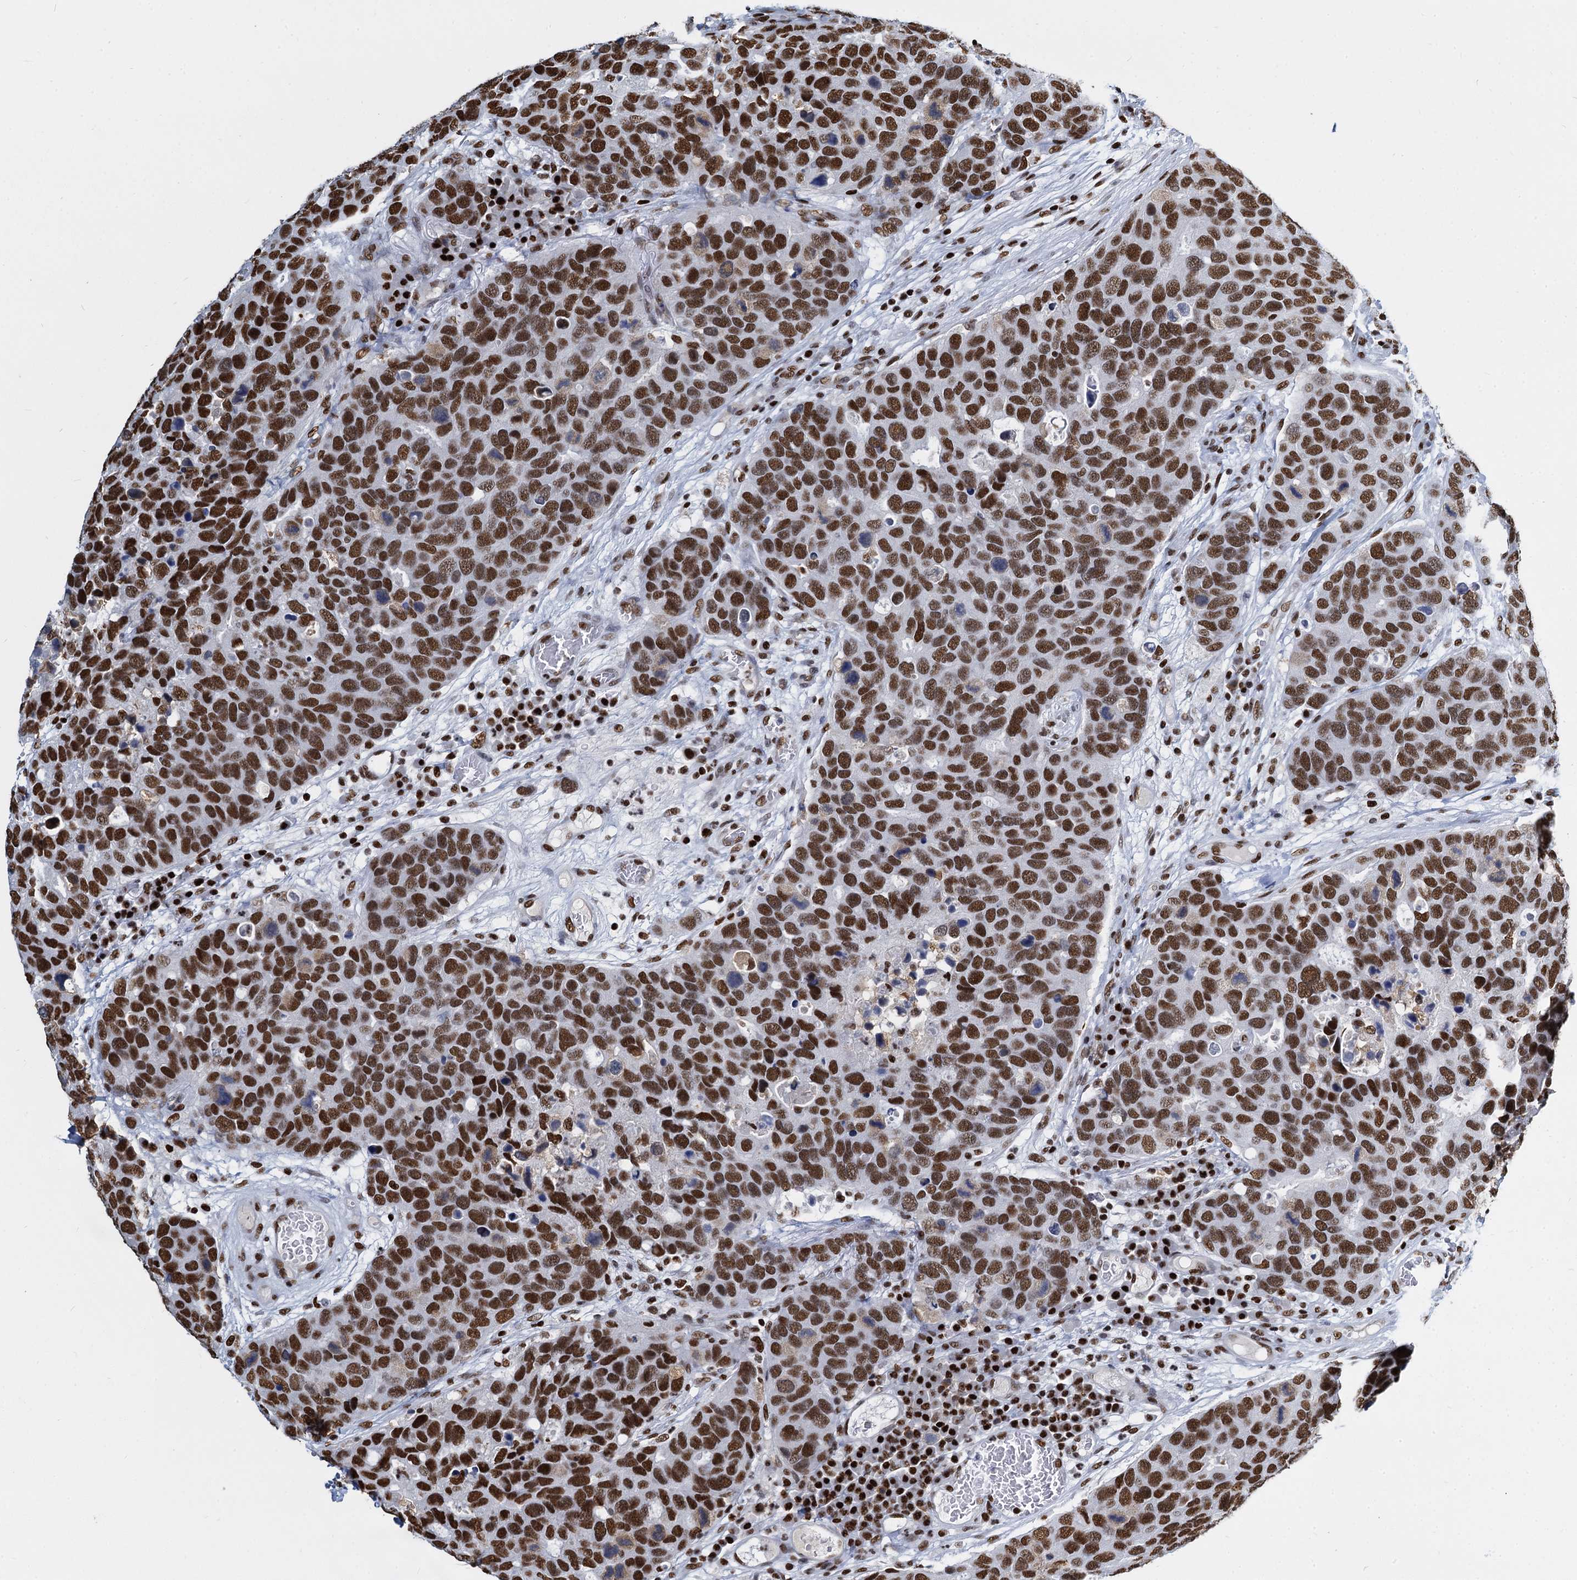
{"staining": {"intensity": "strong", "quantity": ">75%", "location": "nuclear"}, "tissue": "breast cancer", "cell_type": "Tumor cells", "image_type": "cancer", "snomed": [{"axis": "morphology", "description": "Duct carcinoma"}, {"axis": "topography", "description": "Breast"}], "caption": "Strong nuclear positivity for a protein is identified in approximately >75% of tumor cells of breast intraductal carcinoma using immunohistochemistry (IHC).", "gene": "DCPS", "patient": {"sex": "female", "age": 83}}